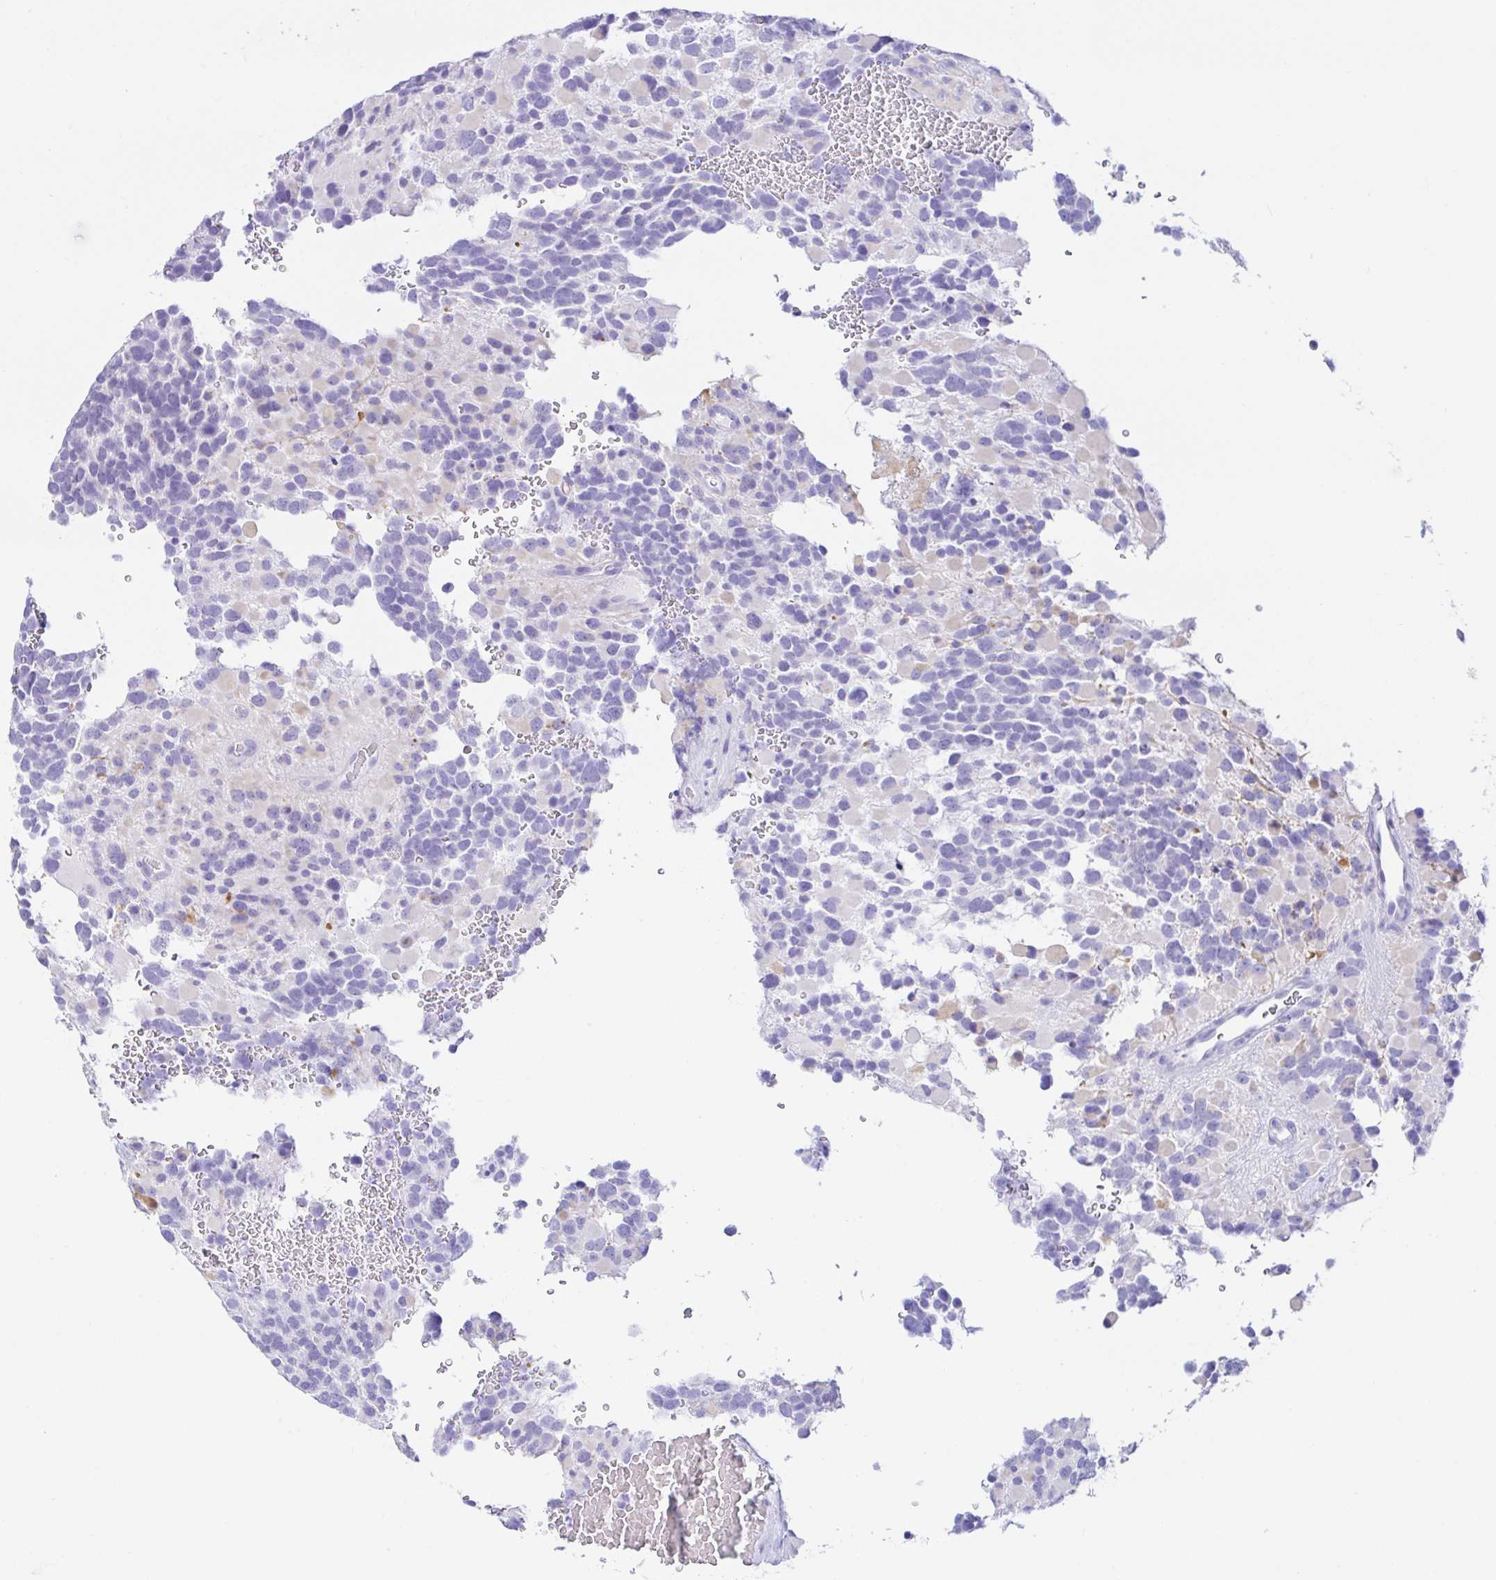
{"staining": {"intensity": "negative", "quantity": "none", "location": "none"}, "tissue": "glioma", "cell_type": "Tumor cells", "image_type": "cancer", "snomed": [{"axis": "morphology", "description": "Glioma, malignant, High grade"}, {"axis": "topography", "description": "Brain"}], "caption": "Tumor cells are negative for protein expression in human glioma.", "gene": "PAX8", "patient": {"sex": "female", "age": 40}}